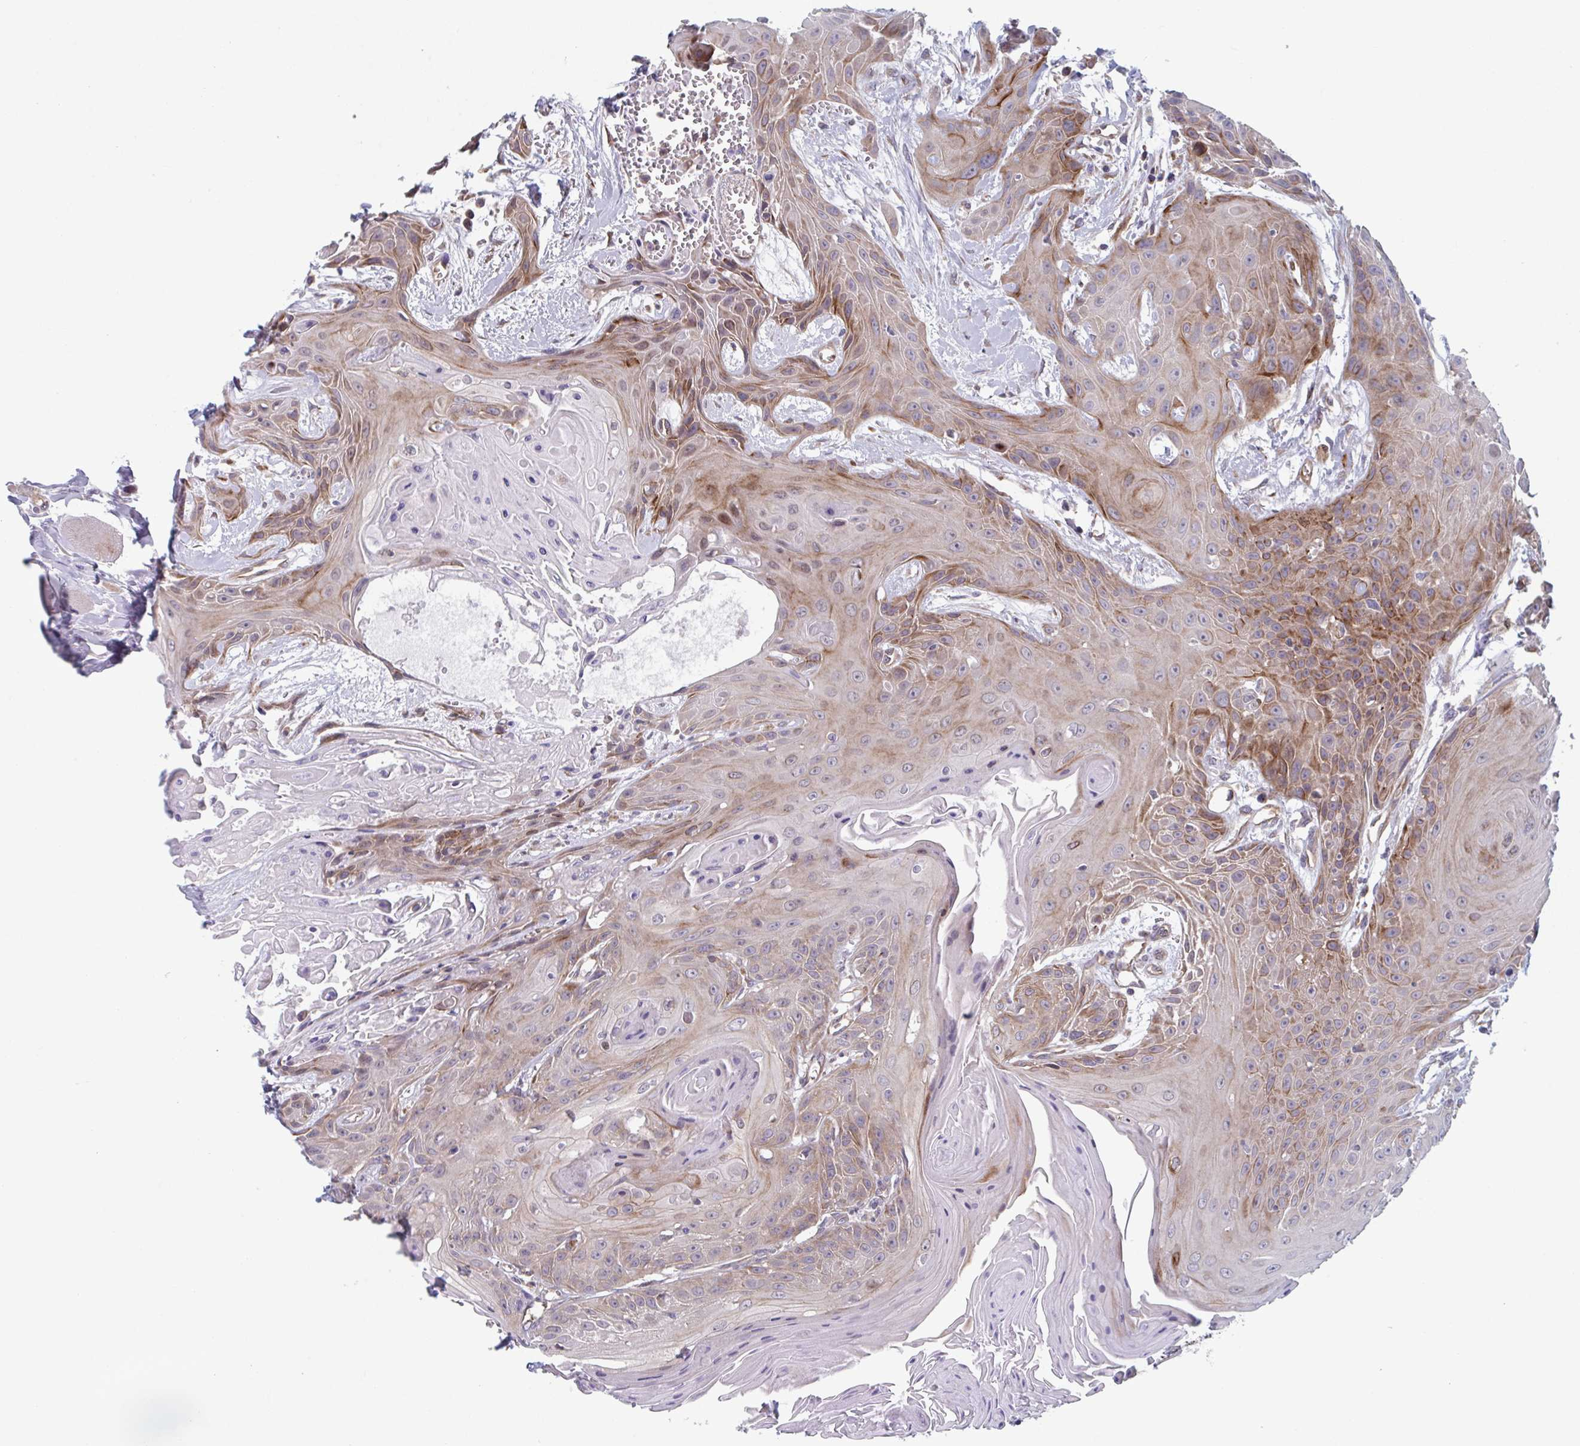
{"staining": {"intensity": "moderate", "quantity": "25%-75%", "location": "cytoplasmic/membranous"}, "tissue": "head and neck cancer", "cell_type": "Tumor cells", "image_type": "cancer", "snomed": [{"axis": "morphology", "description": "Squamous cell carcinoma, NOS"}, {"axis": "topography", "description": "Head-Neck"}], "caption": "Protein staining exhibits moderate cytoplasmic/membranous staining in about 25%-75% of tumor cells in head and neck squamous cell carcinoma.", "gene": "TNFSF10", "patient": {"sex": "female", "age": 73}}